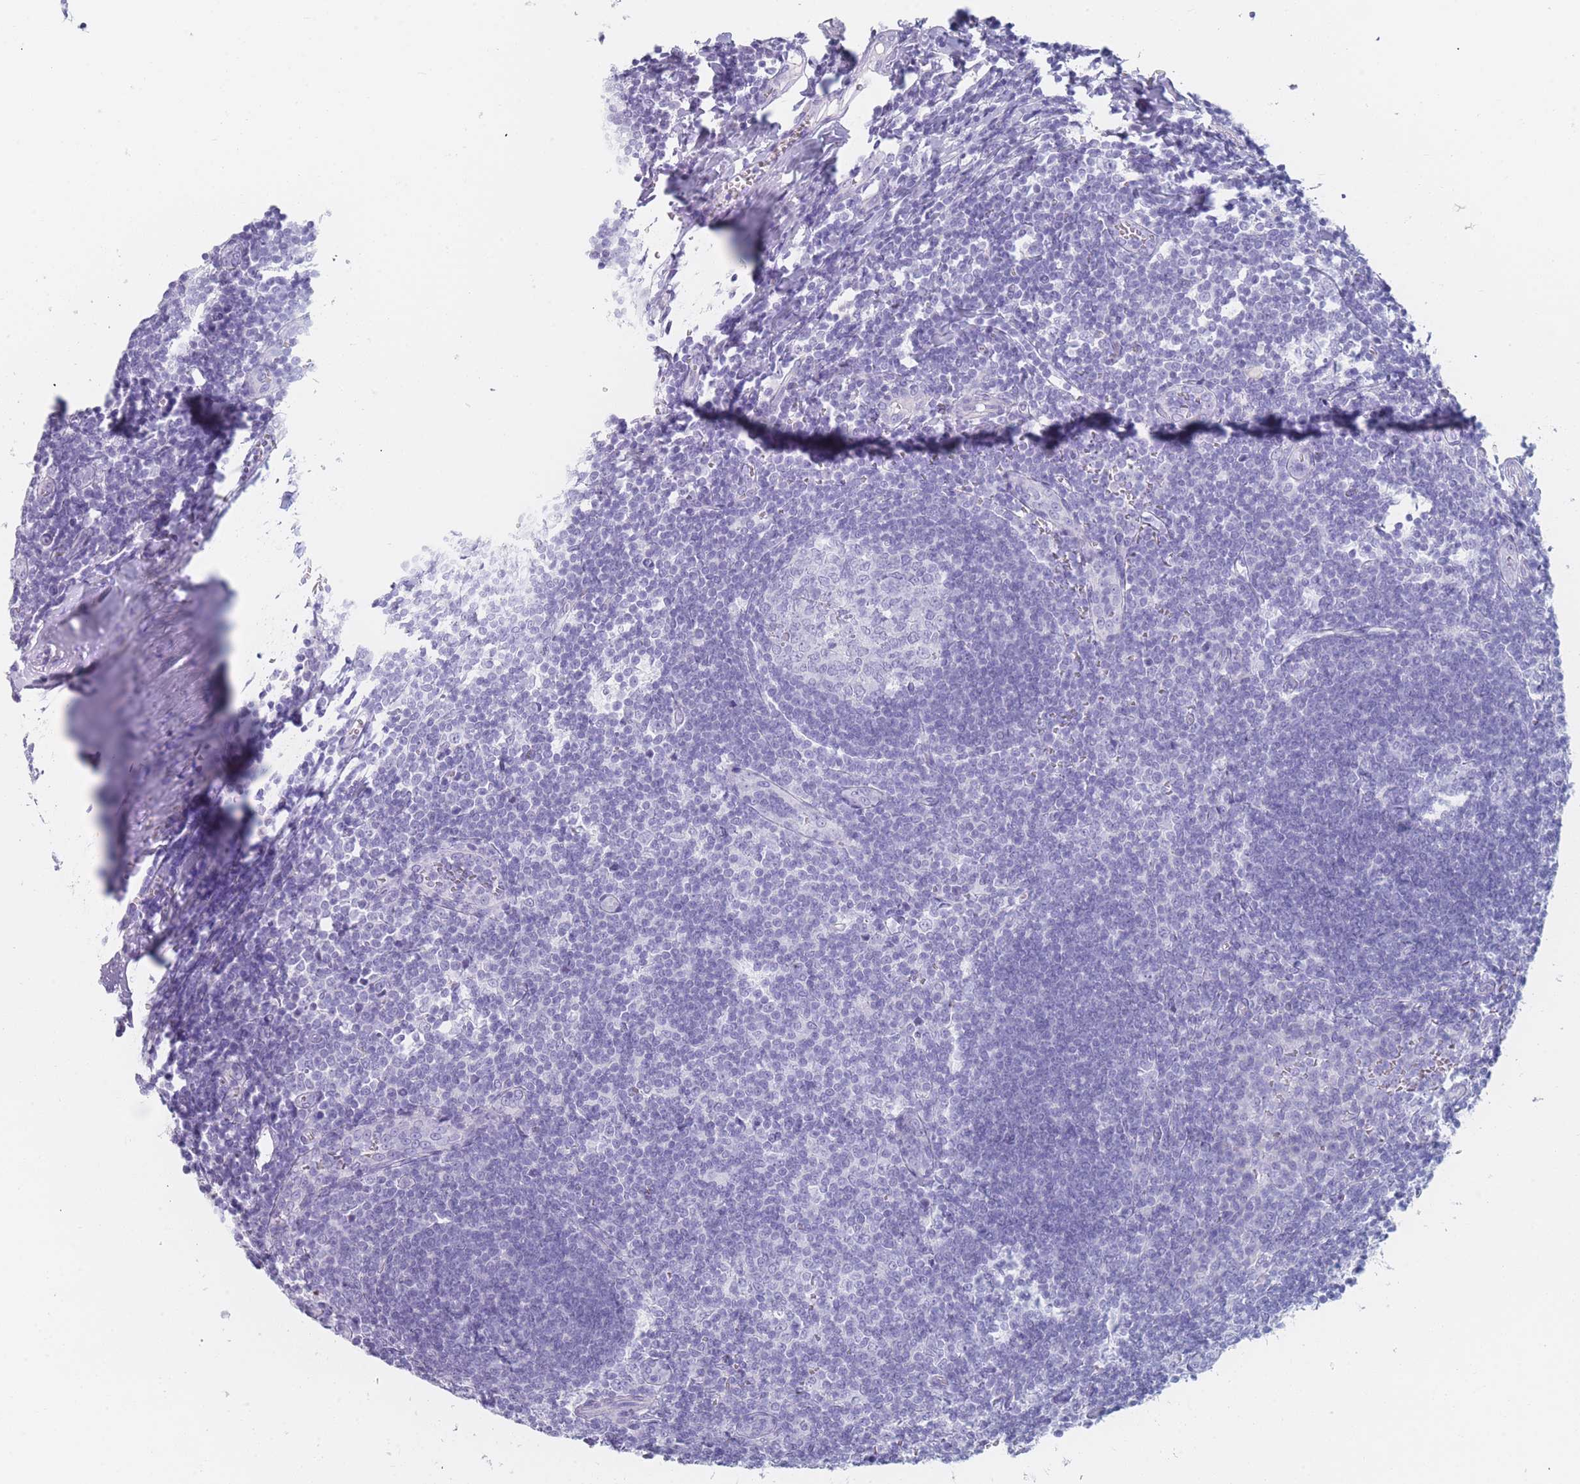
{"staining": {"intensity": "negative", "quantity": "none", "location": "none"}, "tissue": "tonsil", "cell_type": "Germinal center cells", "image_type": "normal", "snomed": [{"axis": "morphology", "description": "Normal tissue, NOS"}, {"axis": "topography", "description": "Tonsil"}], "caption": "An immunohistochemistry (IHC) micrograph of normal tonsil is shown. There is no staining in germinal center cells of tonsil.", "gene": "OR5D16", "patient": {"sex": "male", "age": 27}}